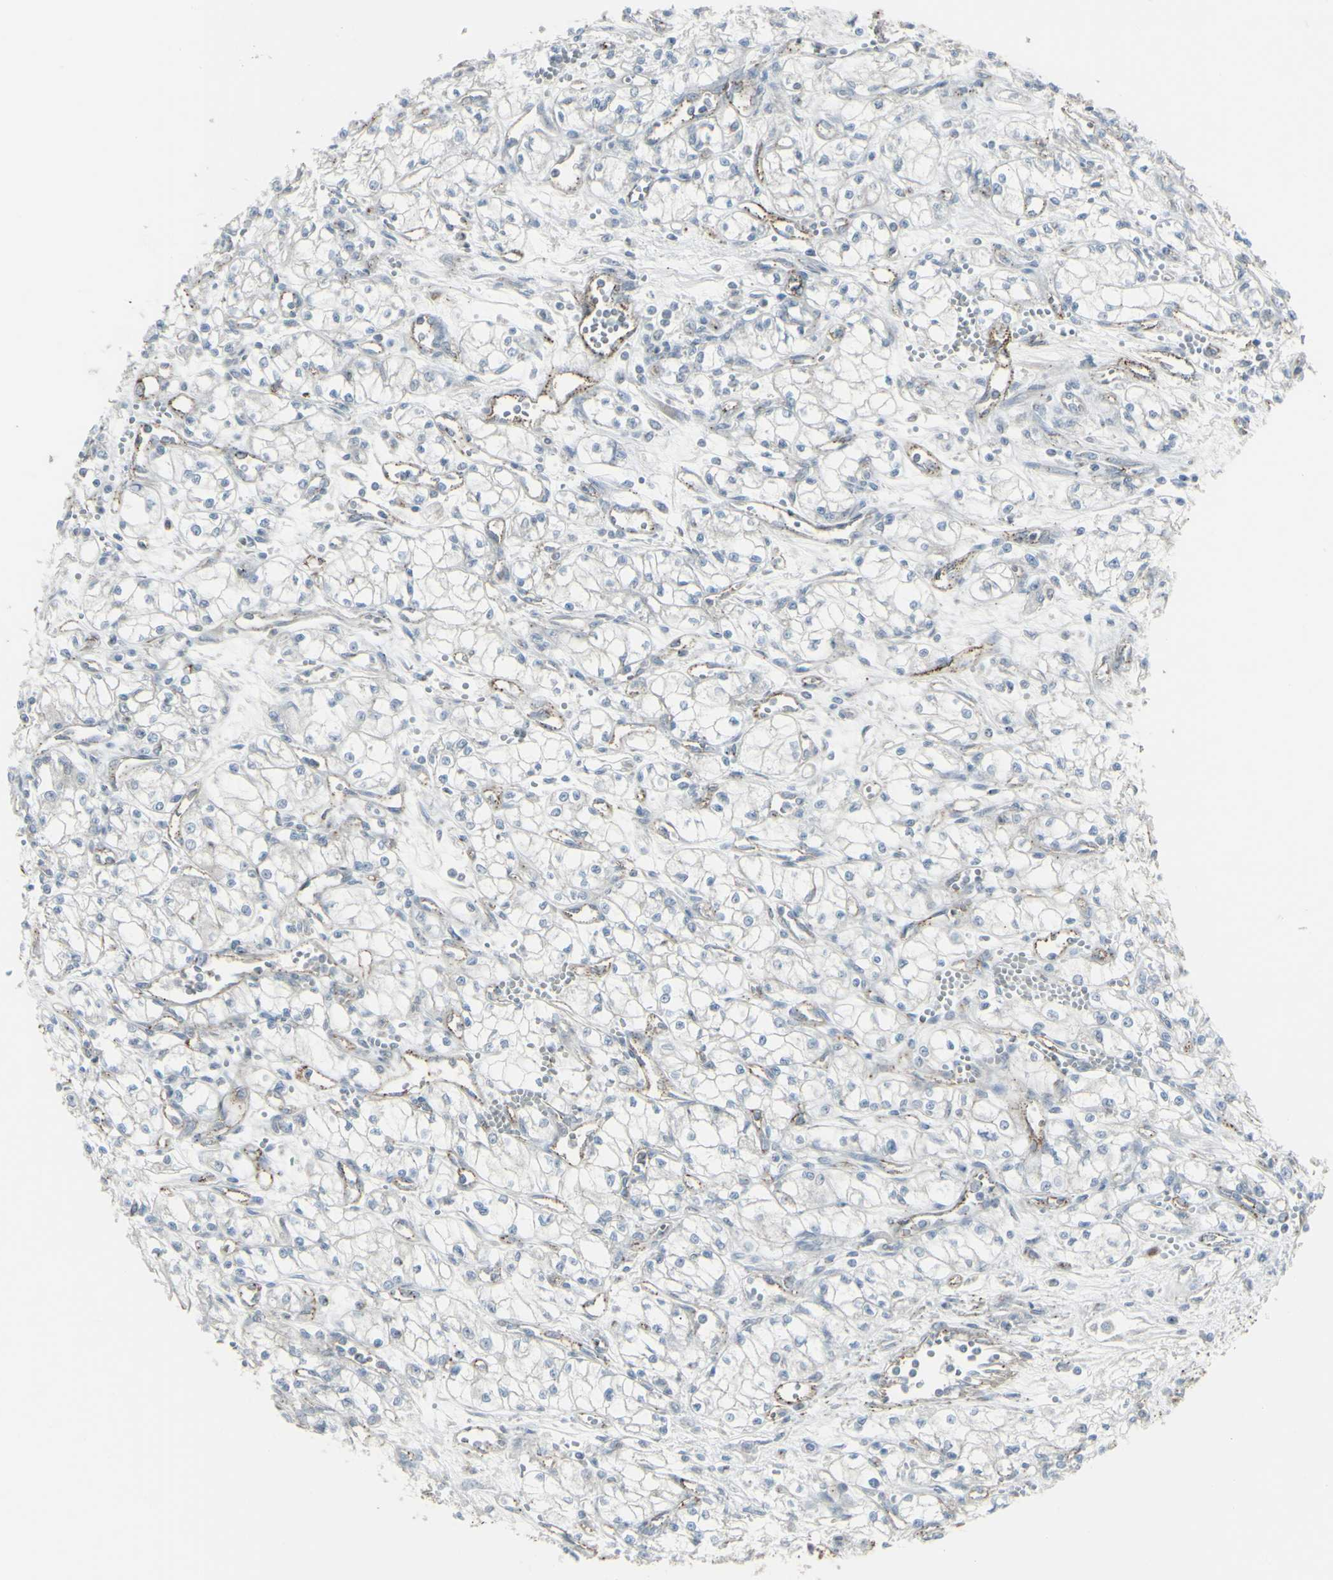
{"staining": {"intensity": "negative", "quantity": "none", "location": "none"}, "tissue": "renal cancer", "cell_type": "Tumor cells", "image_type": "cancer", "snomed": [{"axis": "morphology", "description": "Normal tissue, NOS"}, {"axis": "morphology", "description": "Adenocarcinoma, NOS"}, {"axis": "topography", "description": "Kidney"}], "caption": "A histopathology image of human renal cancer (adenocarcinoma) is negative for staining in tumor cells.", "gene": "GALNT6", "patient": {"sex": "male", "age": 59}}